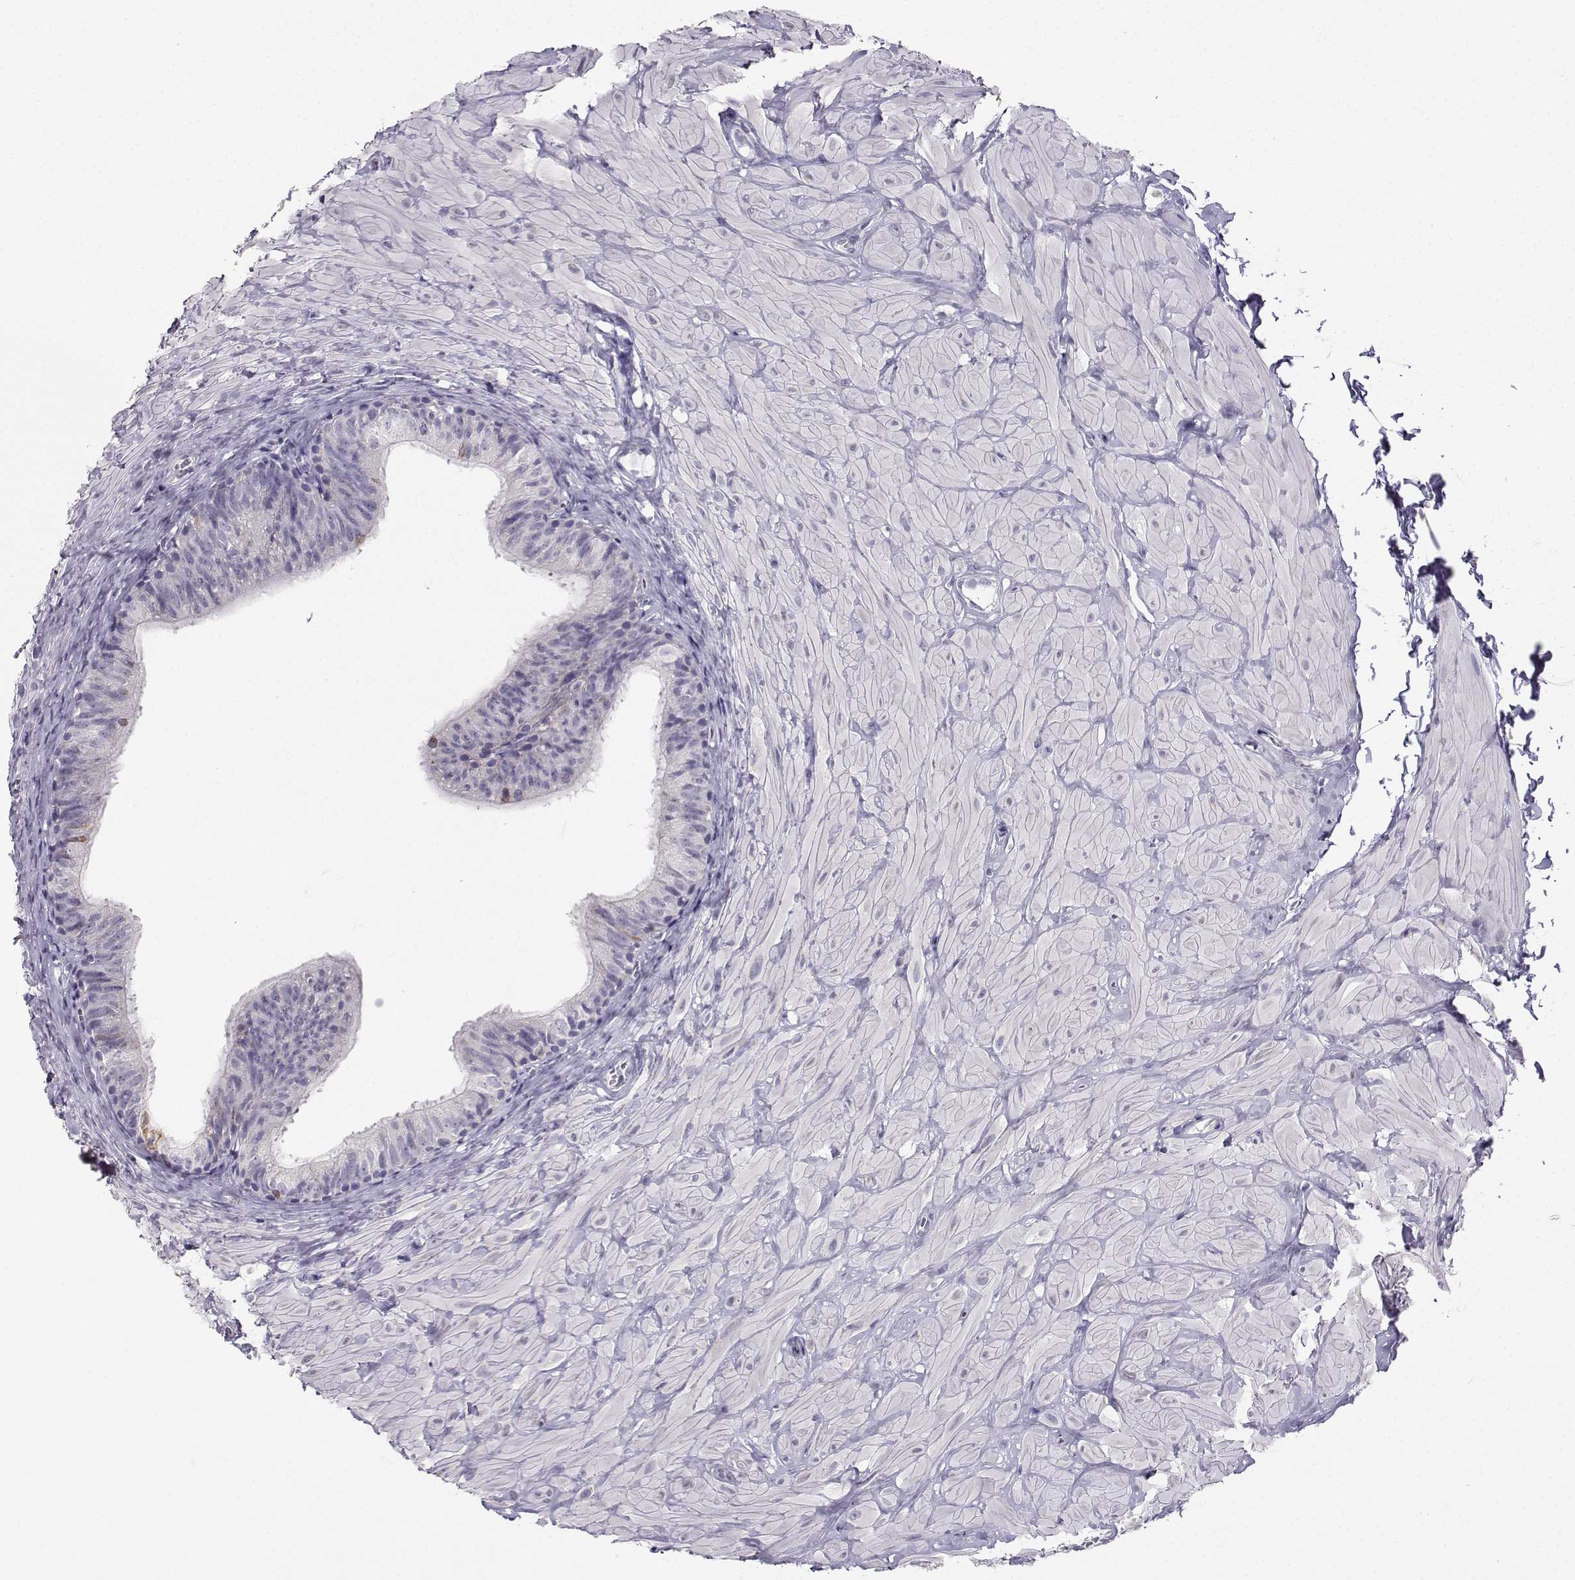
{"staining": {"intensity": "negative", "quantity": "none", "location": "none"}, "tissue": "epididymis", "cell_type": "Glandular cells", "image_type": "normal", "snomed": [{"axis": "morphology", "description": "Normal tissue, NOS"}, {"axis": "topography", "description": "Epididymis"}, {"axis": "topography", "description": "Vas deferens"}], "caption": "Protein analysis of benign epididymis displays no significant staining in glandular cells. (DAB IHC visualized using brightfield microscopy, high magnification).", "gene": "AVP", "patient": {"sex": "male", "age": 23}}